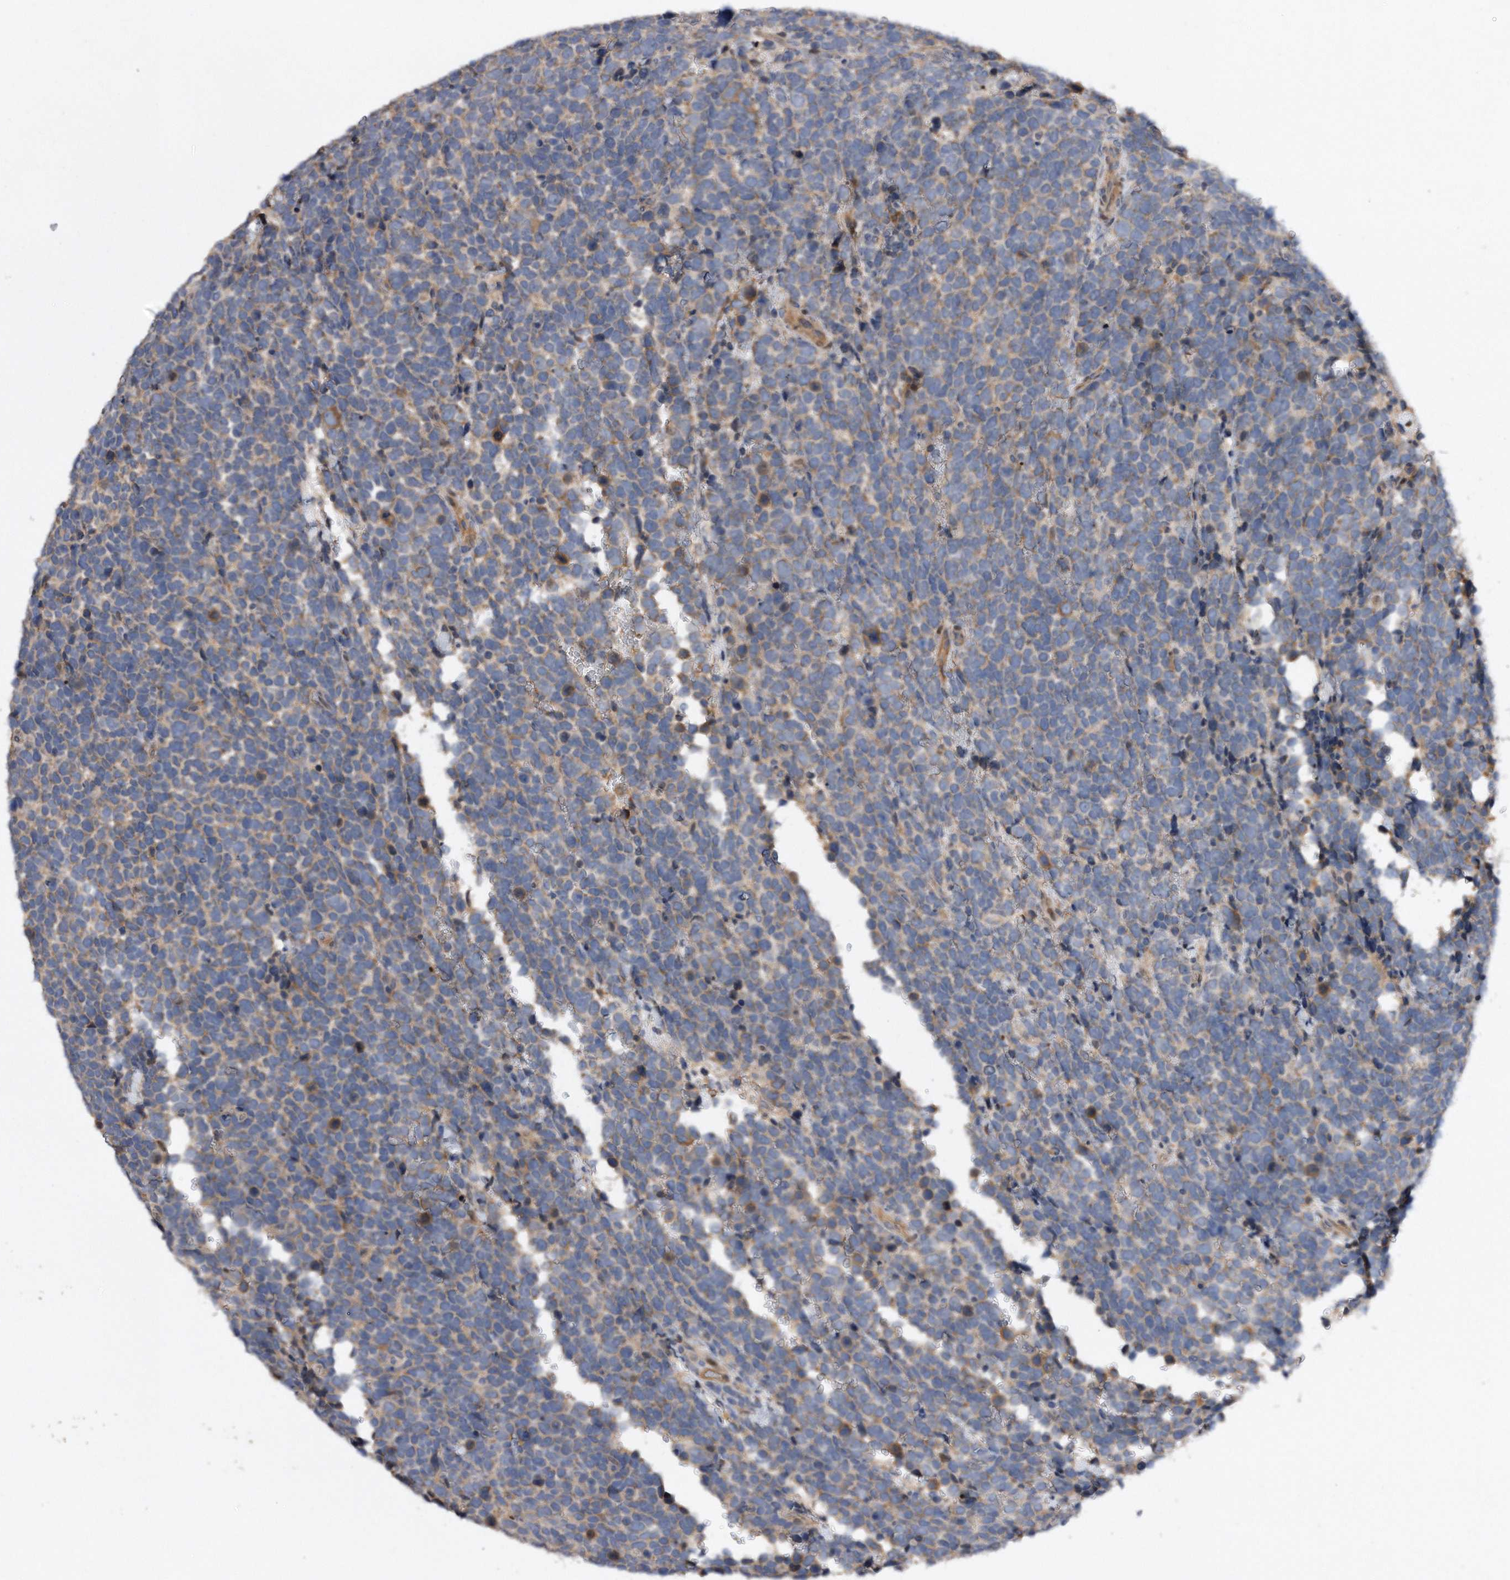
{"staining": {"intensity": "negative", "quantity": "none", "location": "none"}, "tissue": "urothelial cancer", "cell_type": "Tumor cells", "image_type": "cancer", "snomed": [{"axis": "morphology", "description": "Urothelial carcinoma, High grade"}, {"axis": "topography", "description": "Urinary bladder"}], "caption": "Tumor cells are negative for brown protein staining in high-grade urothelial carcinoma. (IHC, brightfield microscopy, high magnification).", "gene": "CDH12", "patient": {"sex": "female", "age": 82}}